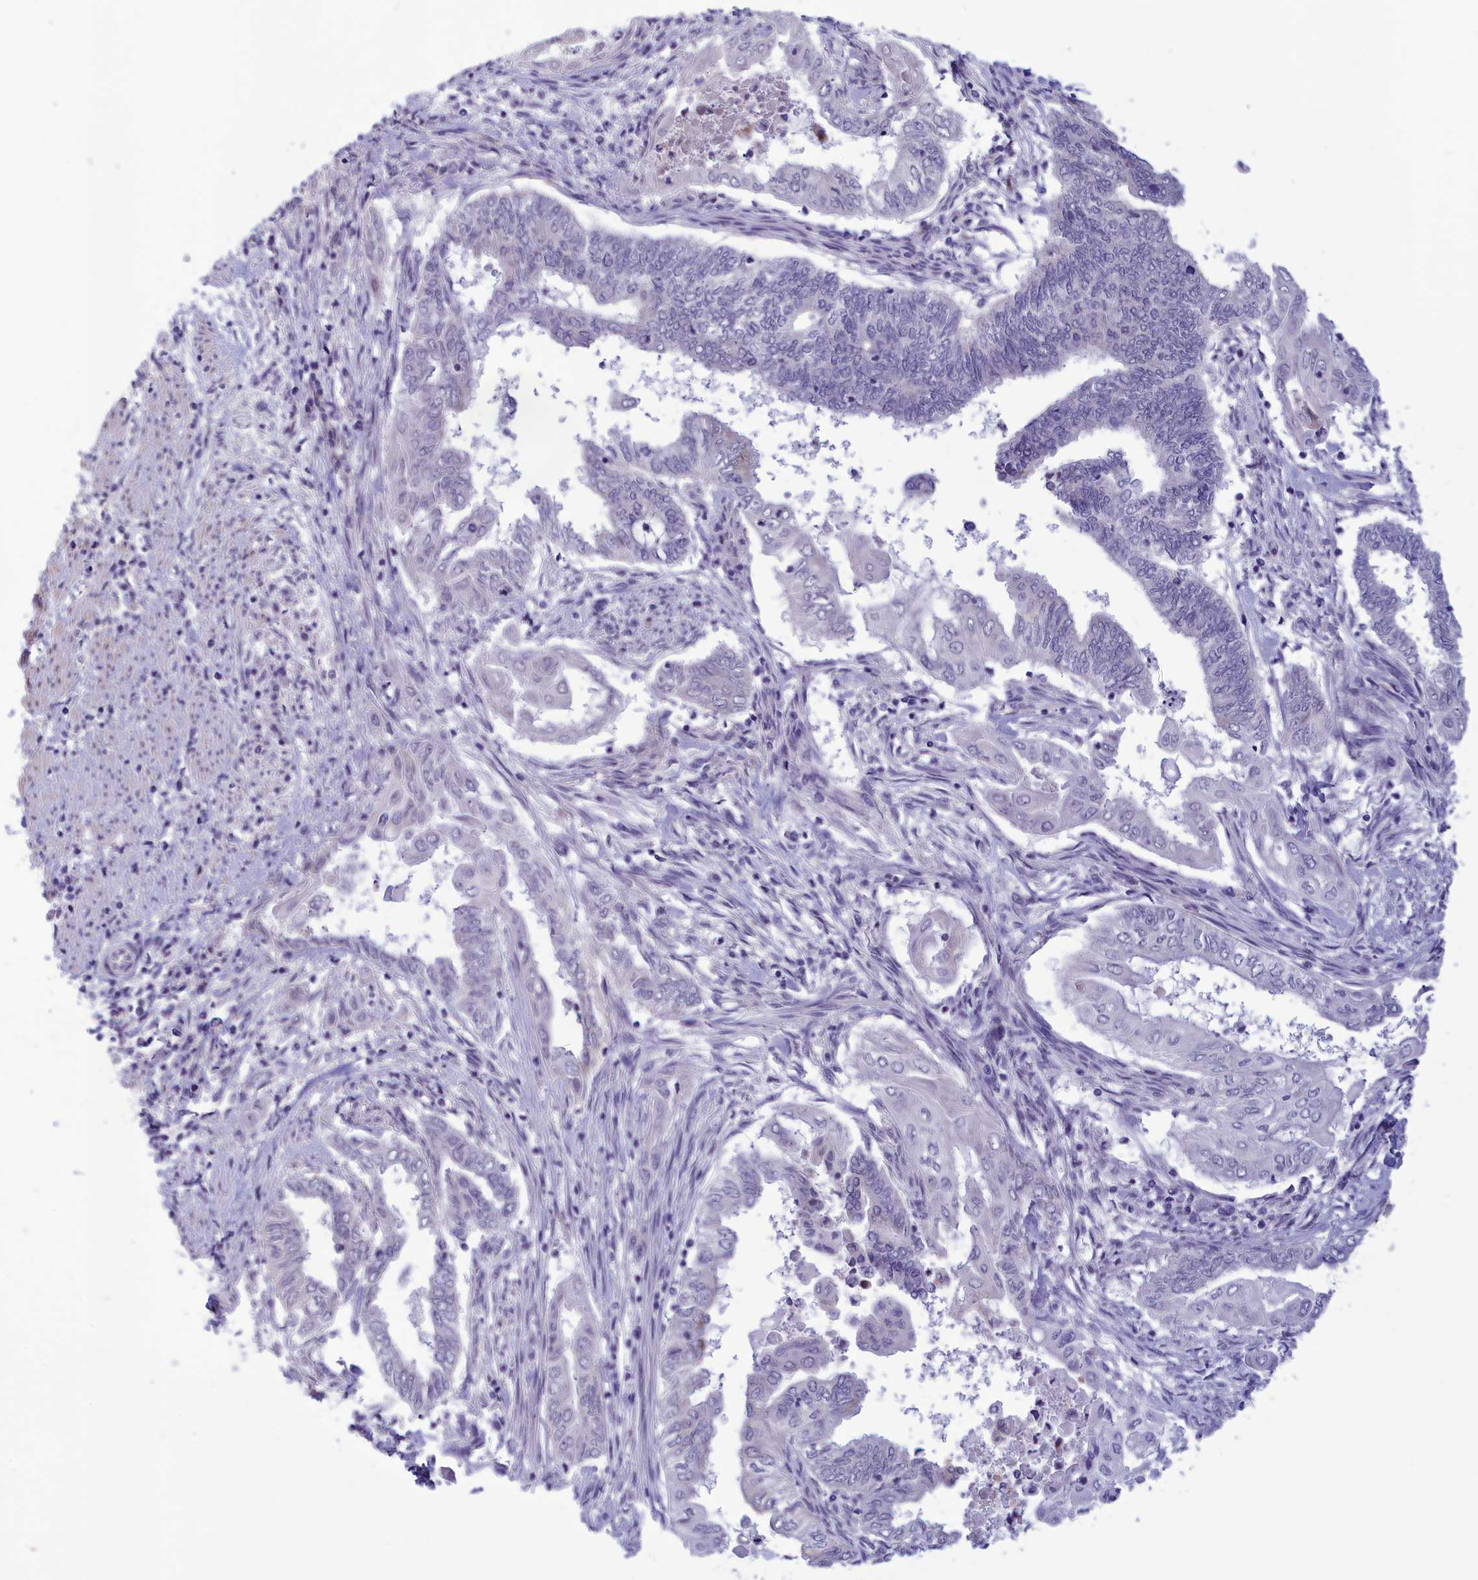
{"staining": {"intensity": "negative", "quantity": "none", "location": "none"}, "tissue": "endometrial cancer", "cell_type": "Tumor cells", "image_type": "cancer", "snomed": [{"axis": "morphology", "description": "Adenocarcinoma, NOS"}, {"axis": "topography", "description": "Uterus"}, {"axis": "topography", "description": "Endometrium"}], "caption": "Tumor cells show no significant protein positivity in adenocarcinoma (endometrial). (Brightfield microscopy of DAB immunohistochemistry (IHC) at high magnification).", "gene": "ELOA2", "patient": {"sex": "female", "age": 70}}